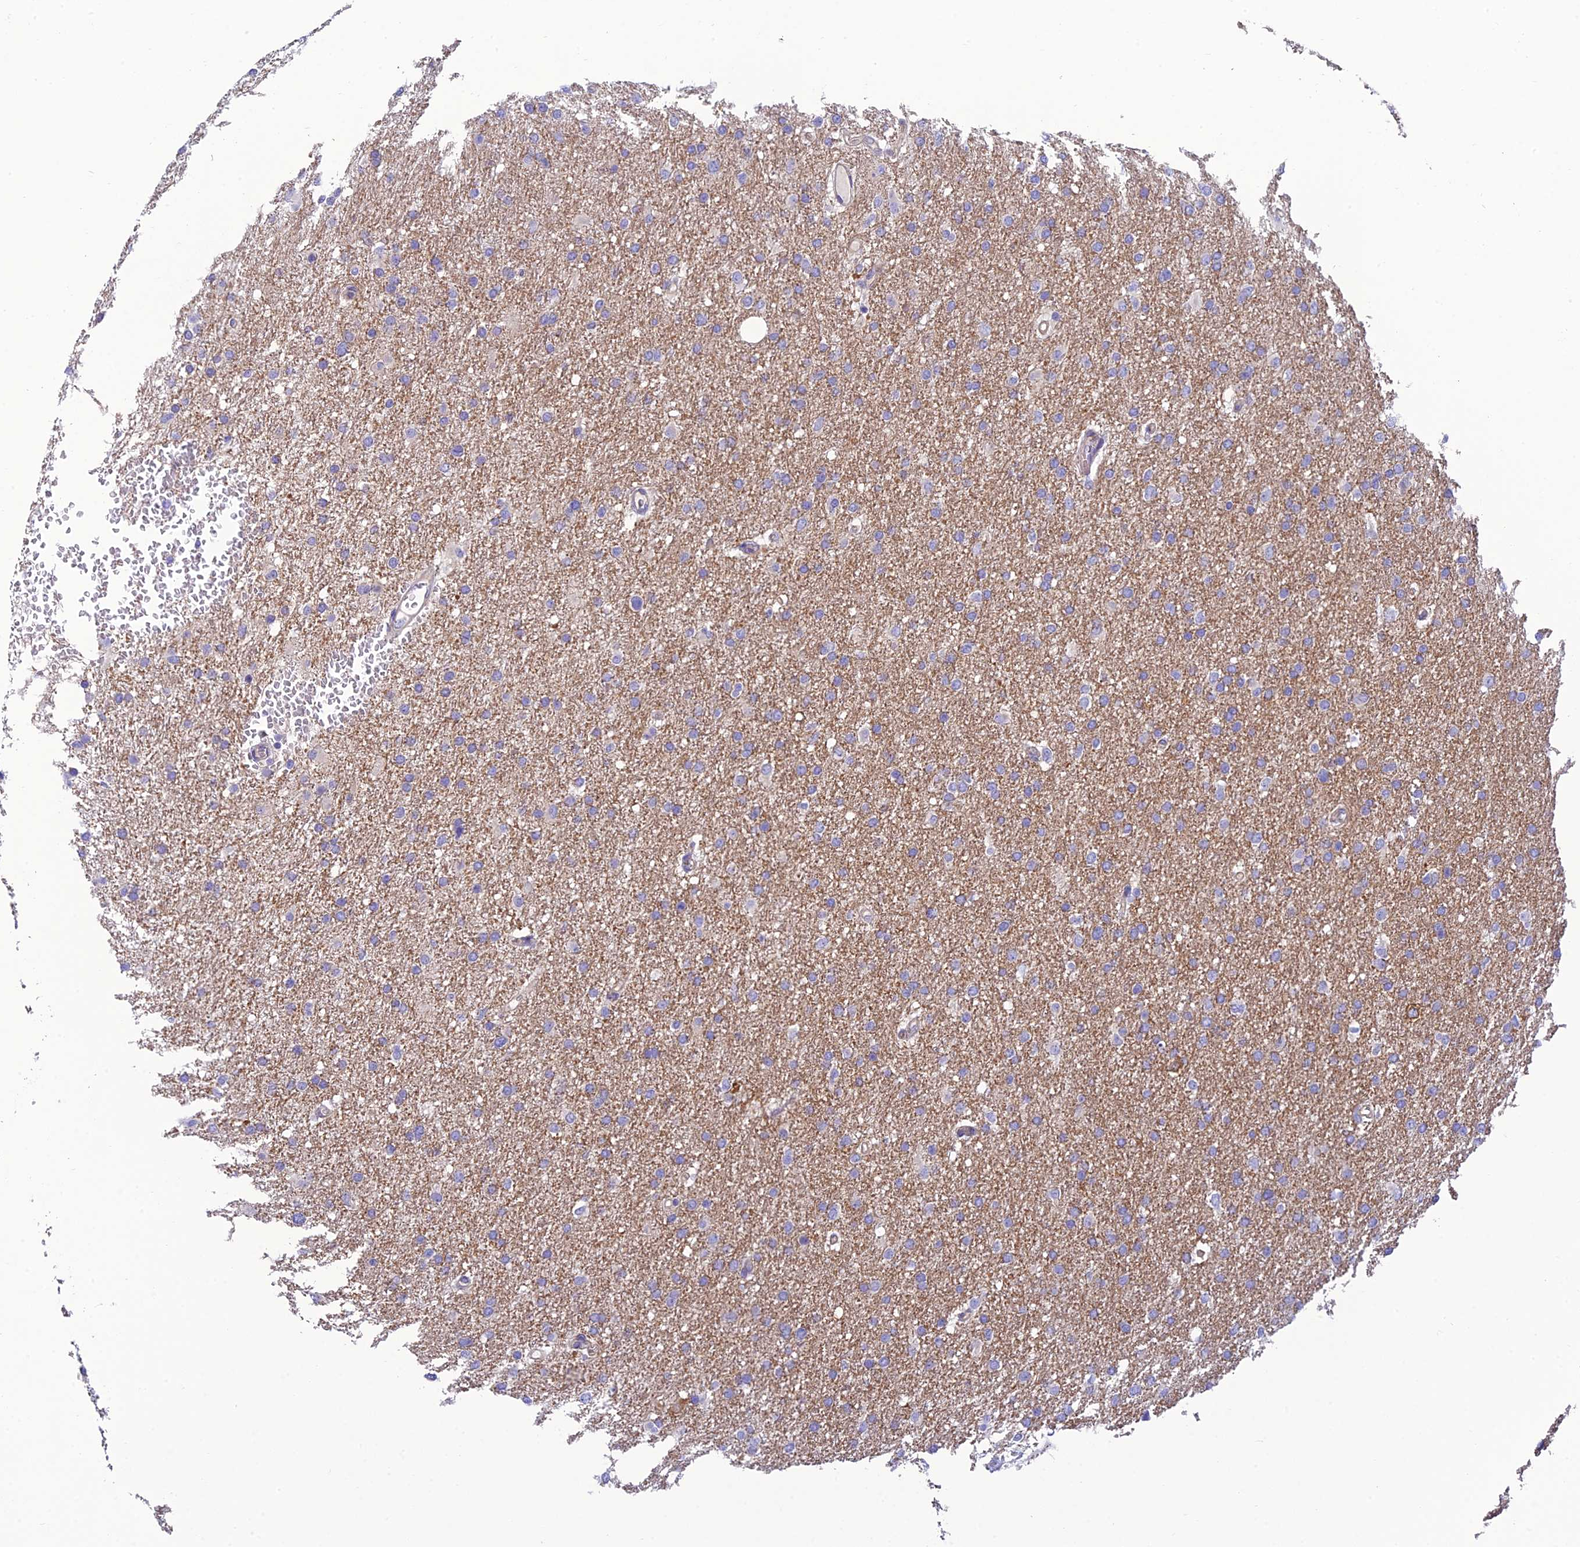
{"staining": {"intensity": "negative", "quantity": "none", "location": "none"}, "tissue": "glioma", "cell_type": "Tumor cells", "image_type": "cancer", "snomed": [{"axis": "morphology", "description": "Glioma, malignant, High grade"}, {"axis": "topography", "description": "Cerebral cortex"}], "caption": "IHC of human malignant glioma (high-grade) displays no staining in tumor cells.", "gene": "PPFIA3", "patient": {"sex": "female", "age": 36}}